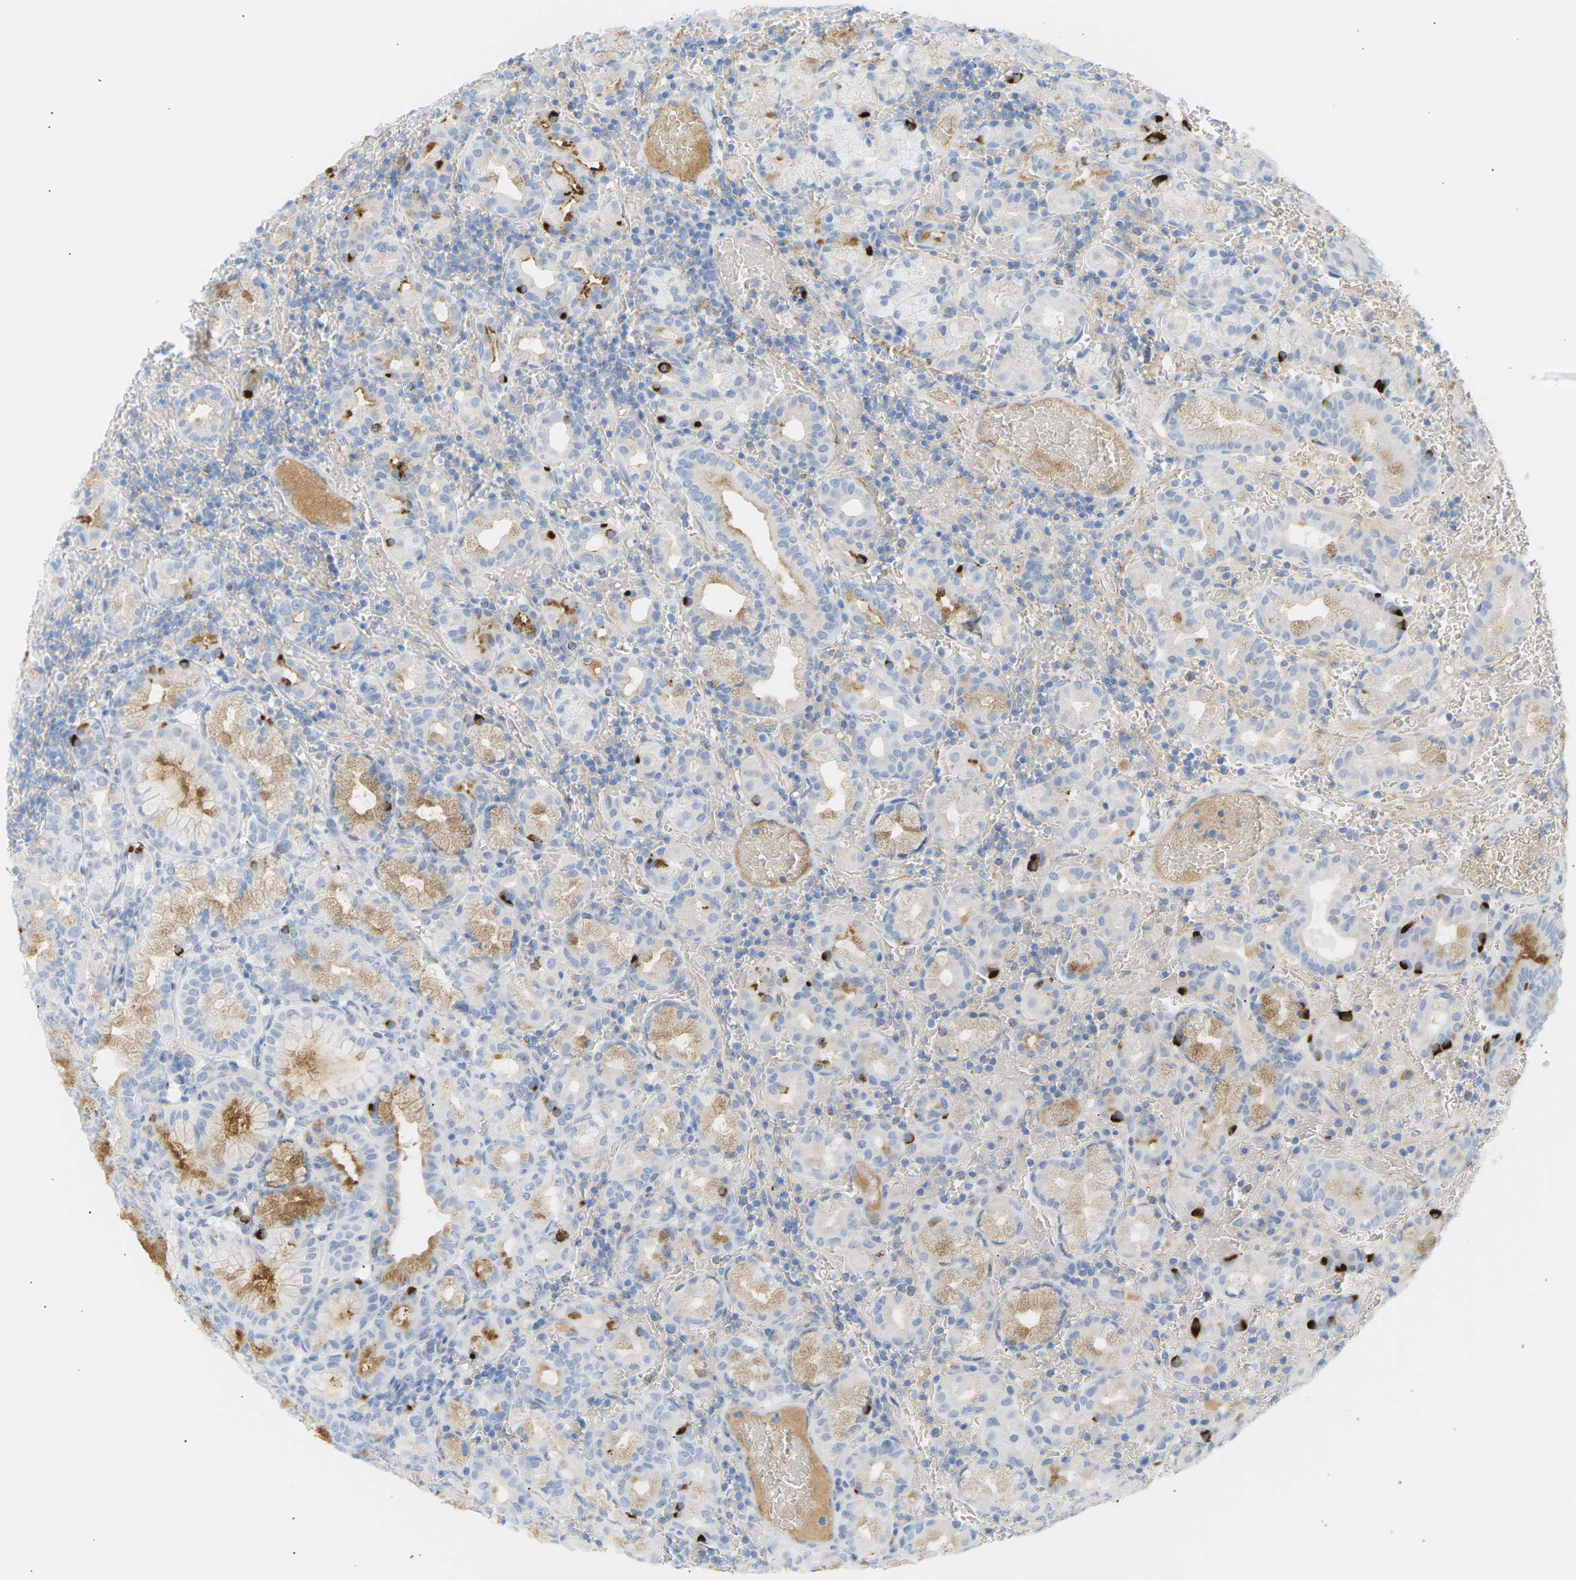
{"staining": {"intensity": "strong", "quantity": "<25%", "location": "cytoplasmic/membranous"}, "tissue": "stomach", "cell_type": "Glandular cells", "image_type": "normal", "snomed": [{"axis": "morphology", "description": "Normal tissue, NOS"}, {"axis": "morphology", "description": "Carcinoid, malignant, NOS"}, {"axis": "topography", "description": "Stomach, upper"}], "caption": "Immunohistochemistry histopathology image of normal stomach: human stomach stained using immunohistochemistry shows medium levels of strong protein expression localized specifically in the cytoplasmic/membranous of glandular cells, appearing as a cytoplasmic/membranous brown color.", "gene": "CLU", "patient": {"sex": "male", "age": 39}}